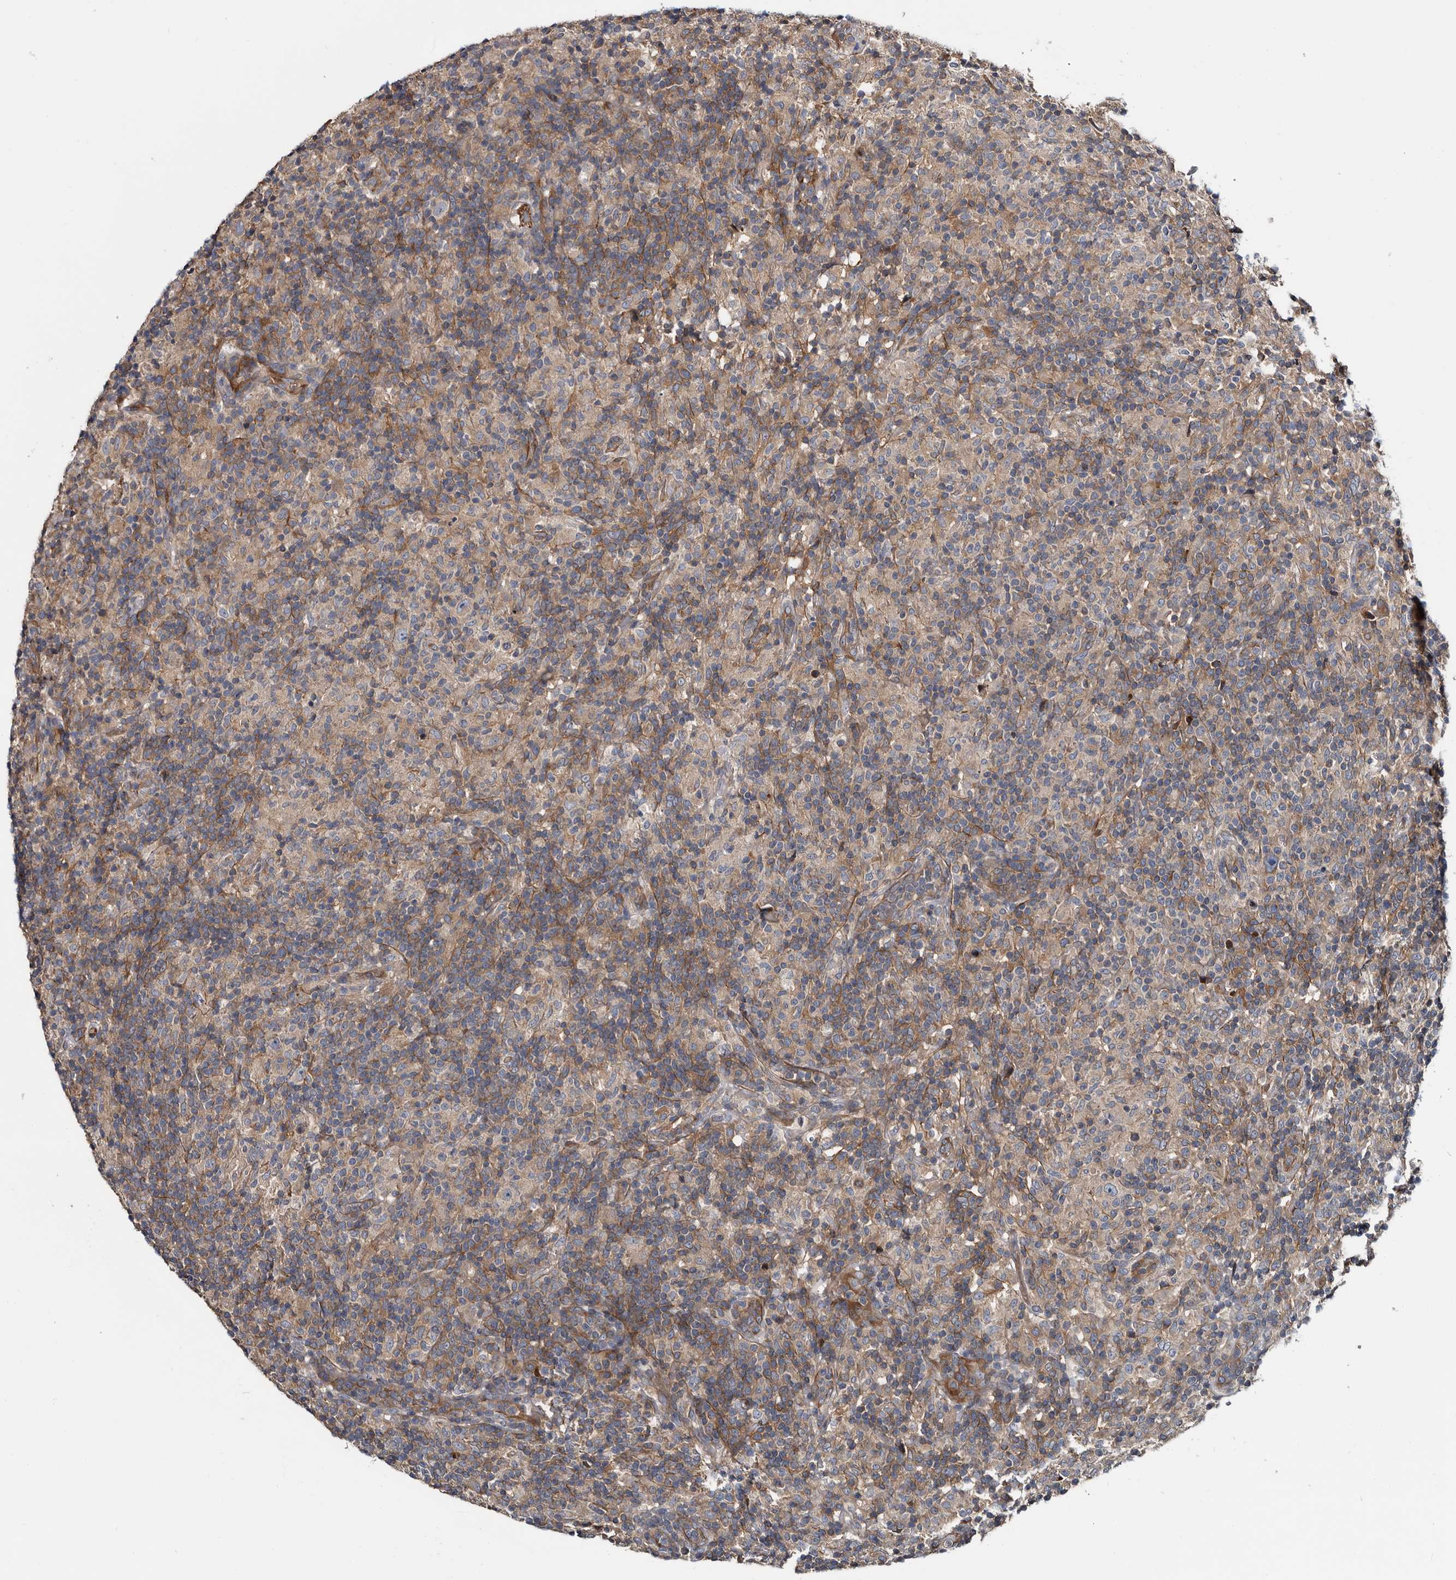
{"staining": {"intensity": "moderate", "quantity": "<25%", "location": "cytoplasmic/membranous"}, "tissue": "lymphoma", "cell_type": "Tumor cells", "image_type": "cancer", "snomed": [{"axis": "morphology", "description": "Hodgkin's disease, NOS"}, {"axis": "topography", "description": "Lymph node"}], "caption": "Immunohistochemical staining of Hodgkin's disease reveals low levels of moderate cytoplasmic/membranous protein positivity in about <25% of tumor cells. Ihc stains the protein of interest in brown and the nuclei are stained blue.", "gene": "TSPAN17", "patient": {"sex": "male", "age": 70}}